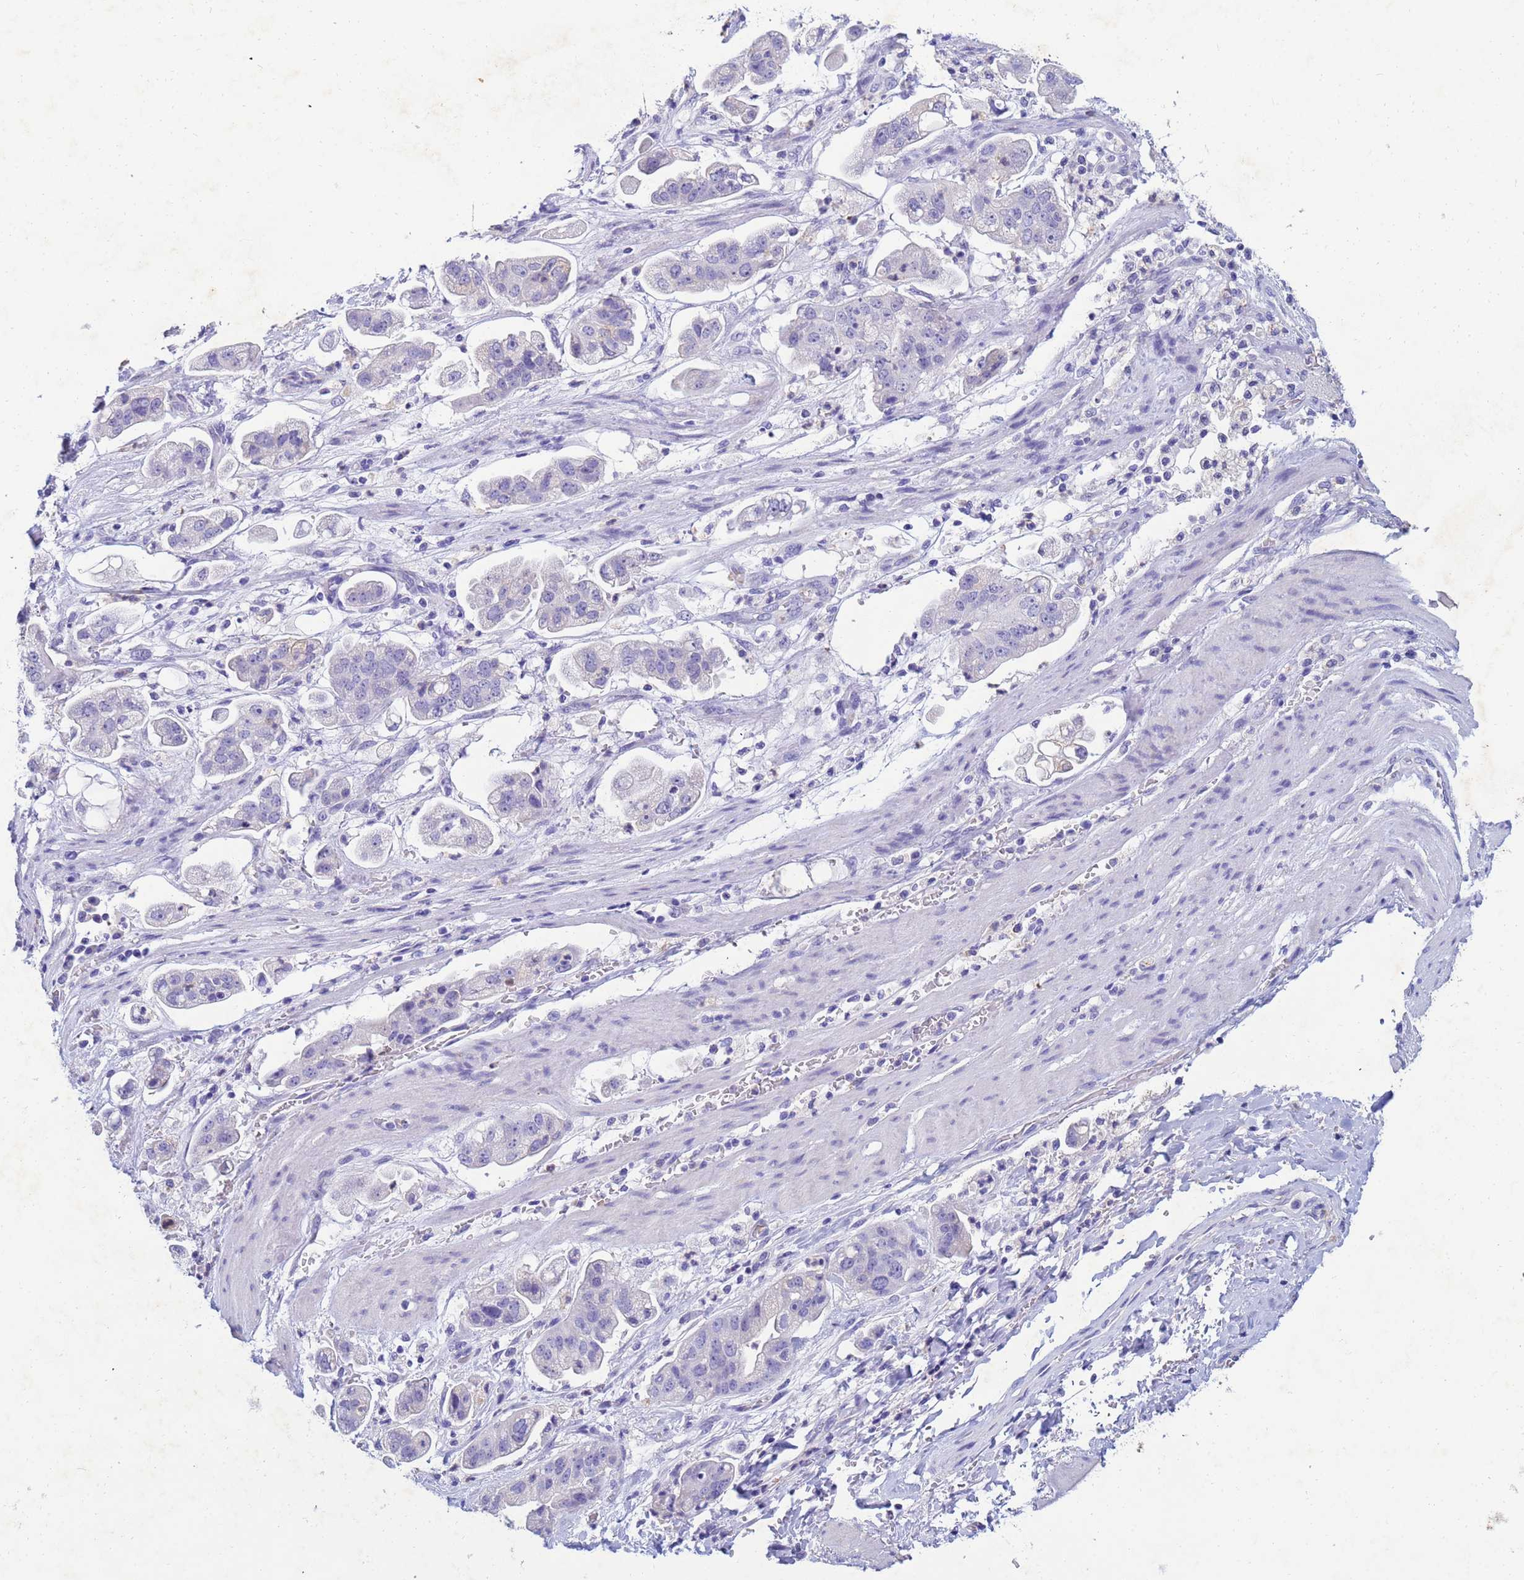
{"staining": {"intensity": "negative", "quantity": "none", "location": "none"}, "tissue": "stomach cancer", "cell_type": "Tumor cells", "image_type": "cancer", "snomed": [{"axis": "morphology", "description": "Adenocarcinoma, NOS"}, {"axis": "topography", "description": "Stomach"}], "caption": "Tumor cells are negative for brown protein staining in stomach cancer (adenocarcinoma).", "gene": "CSTB", "patient": {"sex": "male", "age": 62}}